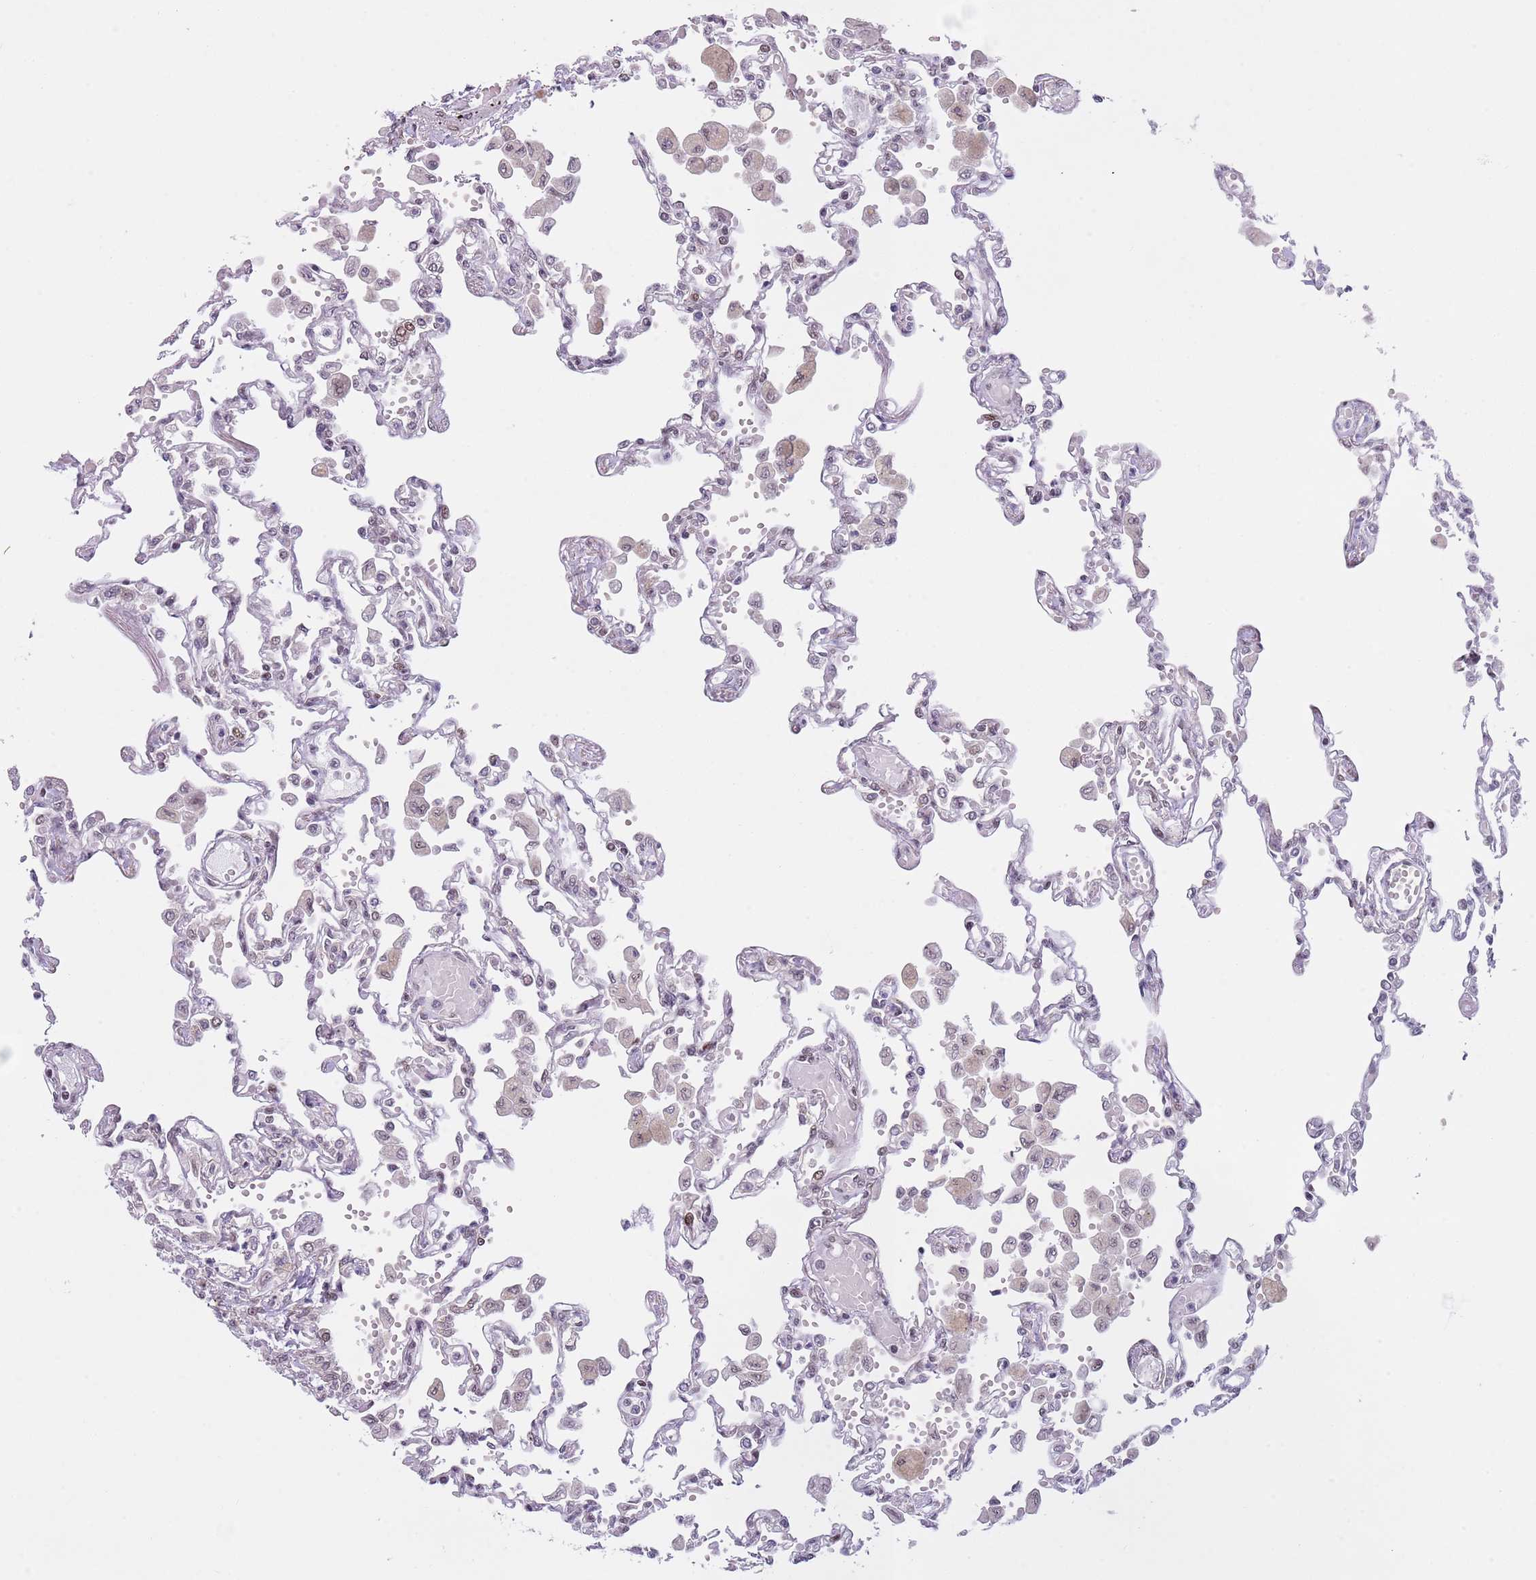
{"staining": {"intensity": "weak", "quantity": "<25%", "location": "nuclear"}, "tissue": "lung", "cell_type": "Alveolar cells", "image_type": "normal", "snomed": [{"axis": "morphology", "description": "Normal tissue, NOS"}, {"axis": "topography", "description": "Bronchus"}, {"axis": "topography", "description": "Lung"}], "caption": "Protein analysis of normal lung displays no significant staining in alveolar cells. Brightfield microscopy of immunohistochemistry (IHC) stained with DAB (brown) and hematoxylin (blue), captured at high magnification.", "gene": "SLC25A32", "patient": {"sex": "female", "age": 49}}